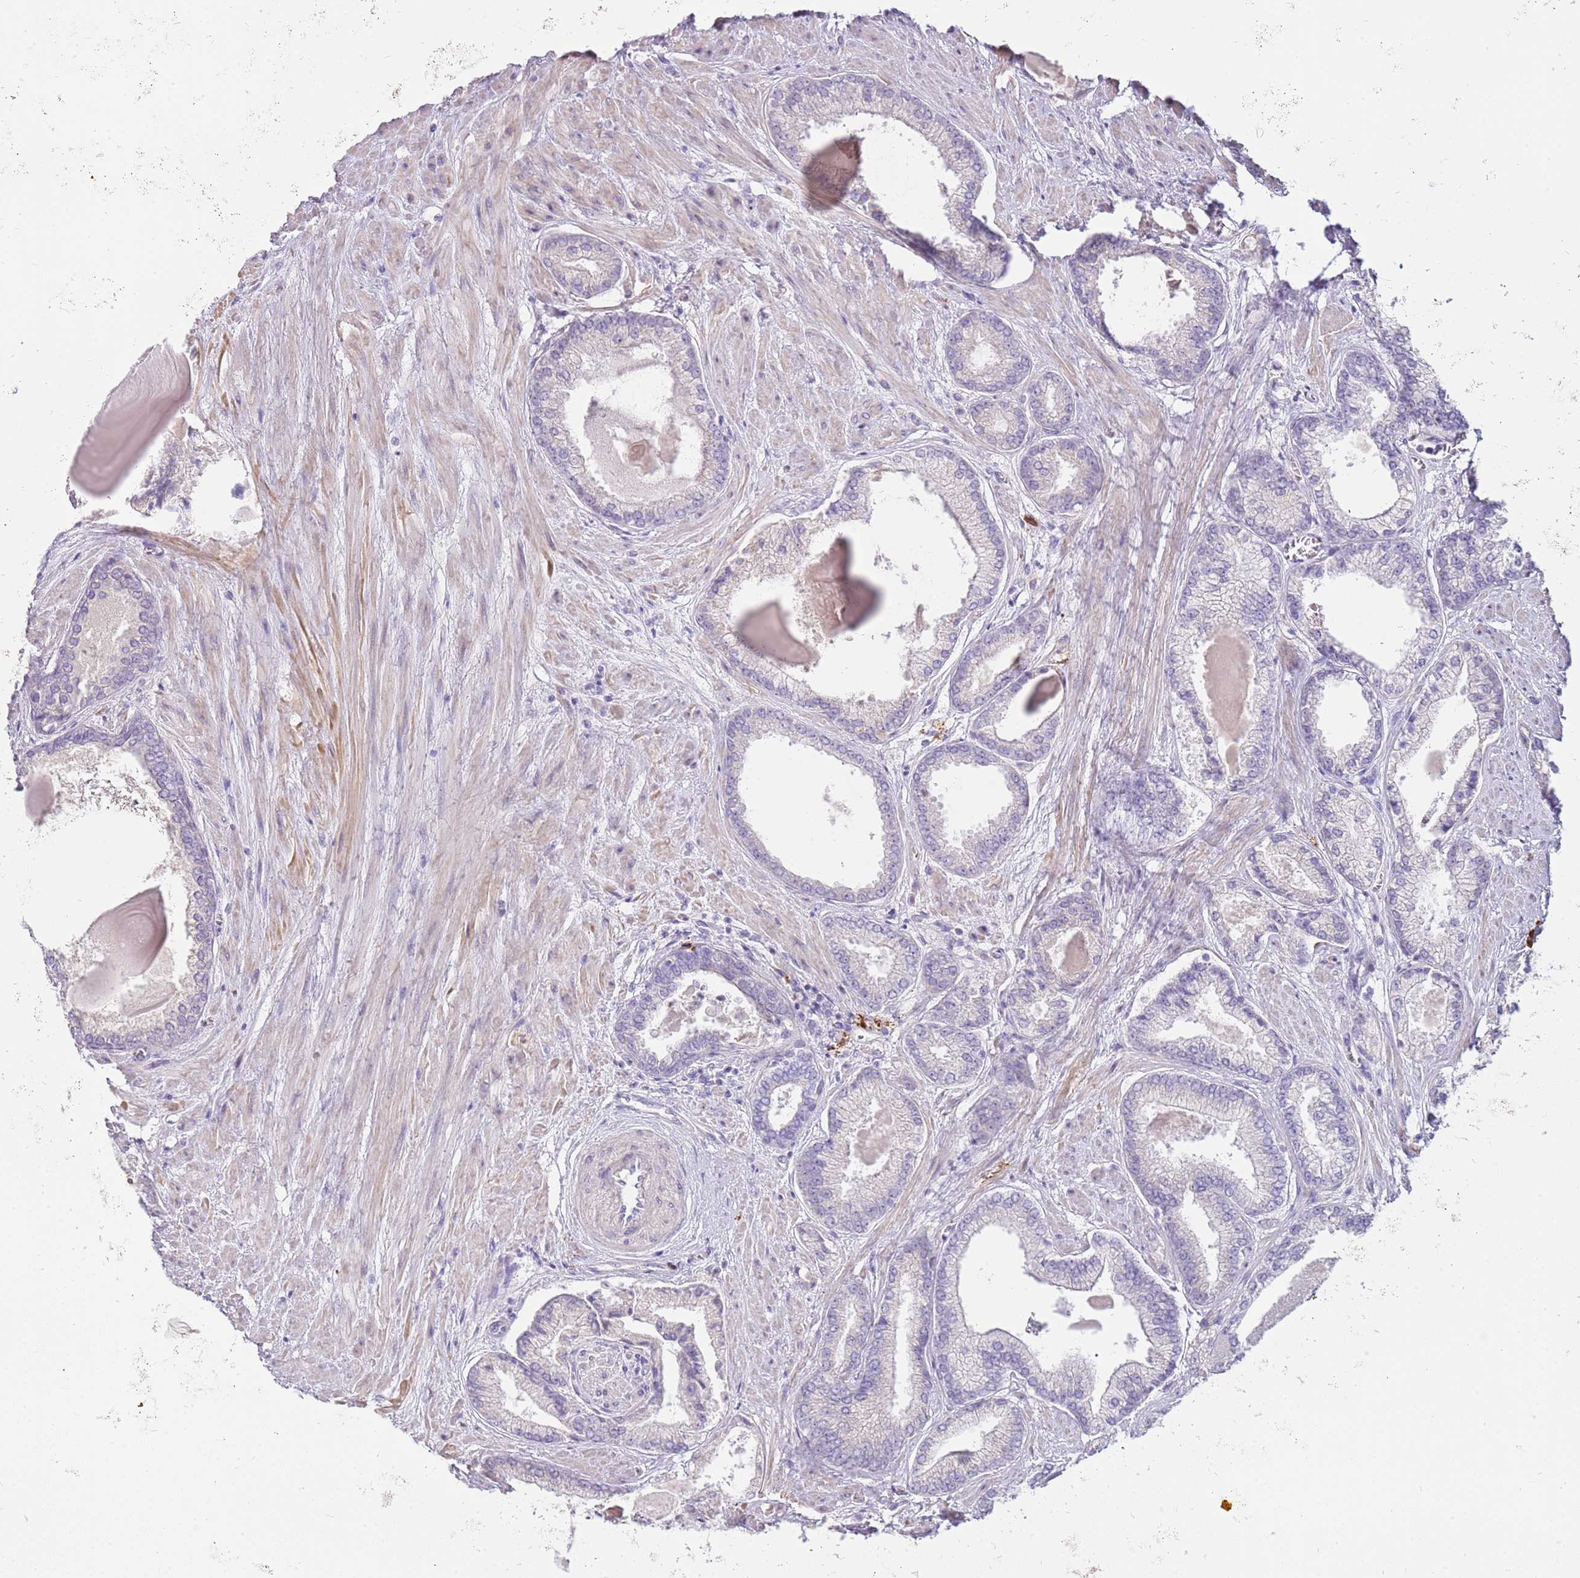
{"staining": {"intensity": "negative", "quantity": "none", "location": "none"}, "tissue": "prostate cancer", "cell_type": "Tumor cells", "image_type": "cancer", "snomed": [{"axis": "morphology", "description": "Adenocarcinoma, High grade"}, {"axis": "topography", "description": "Prostate"}], "caption": "A histopathology image of prostate cancer stained for a protein demonstrates no brown staining in tumor cells.", "gene": "MCUB", "patient": {"sex": "male", "age": 68}}